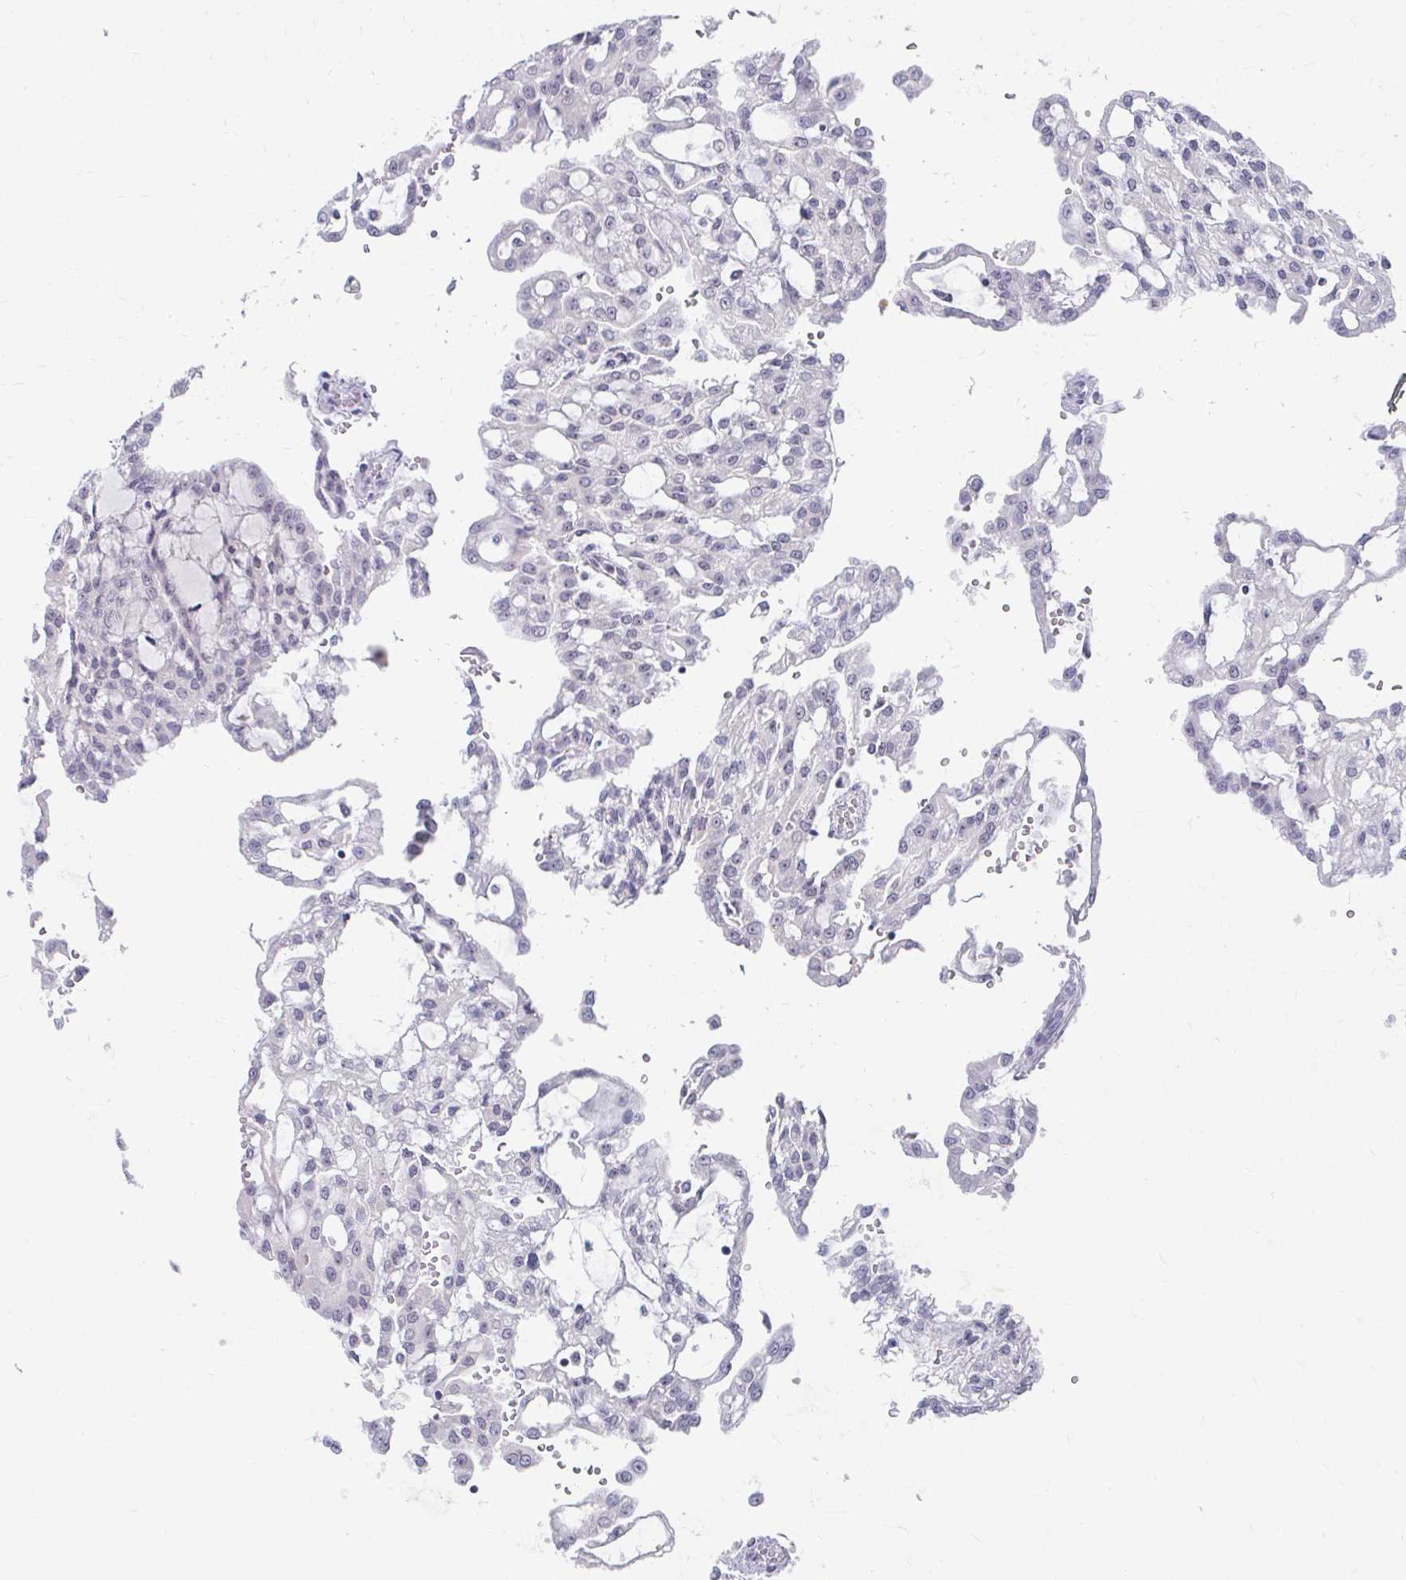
{"staining": {"intensity": "negative", "quantity": "none", "location": "none"}, "tissue": "renal cancer", "cell_type": "Tumor cells", "image_type": "cancer", "snomed": [{"axis": "morphology", "description": "Adenocarcinoma, NOS"}, {"axis": "topography", "description": "Kidney"}], "caption": "Tumor cells are negative for protein expression in human renal cancer (adenocarcinoma).", "gene": "GTF2H1", "patient": {"sex": "male", "age": 63}}